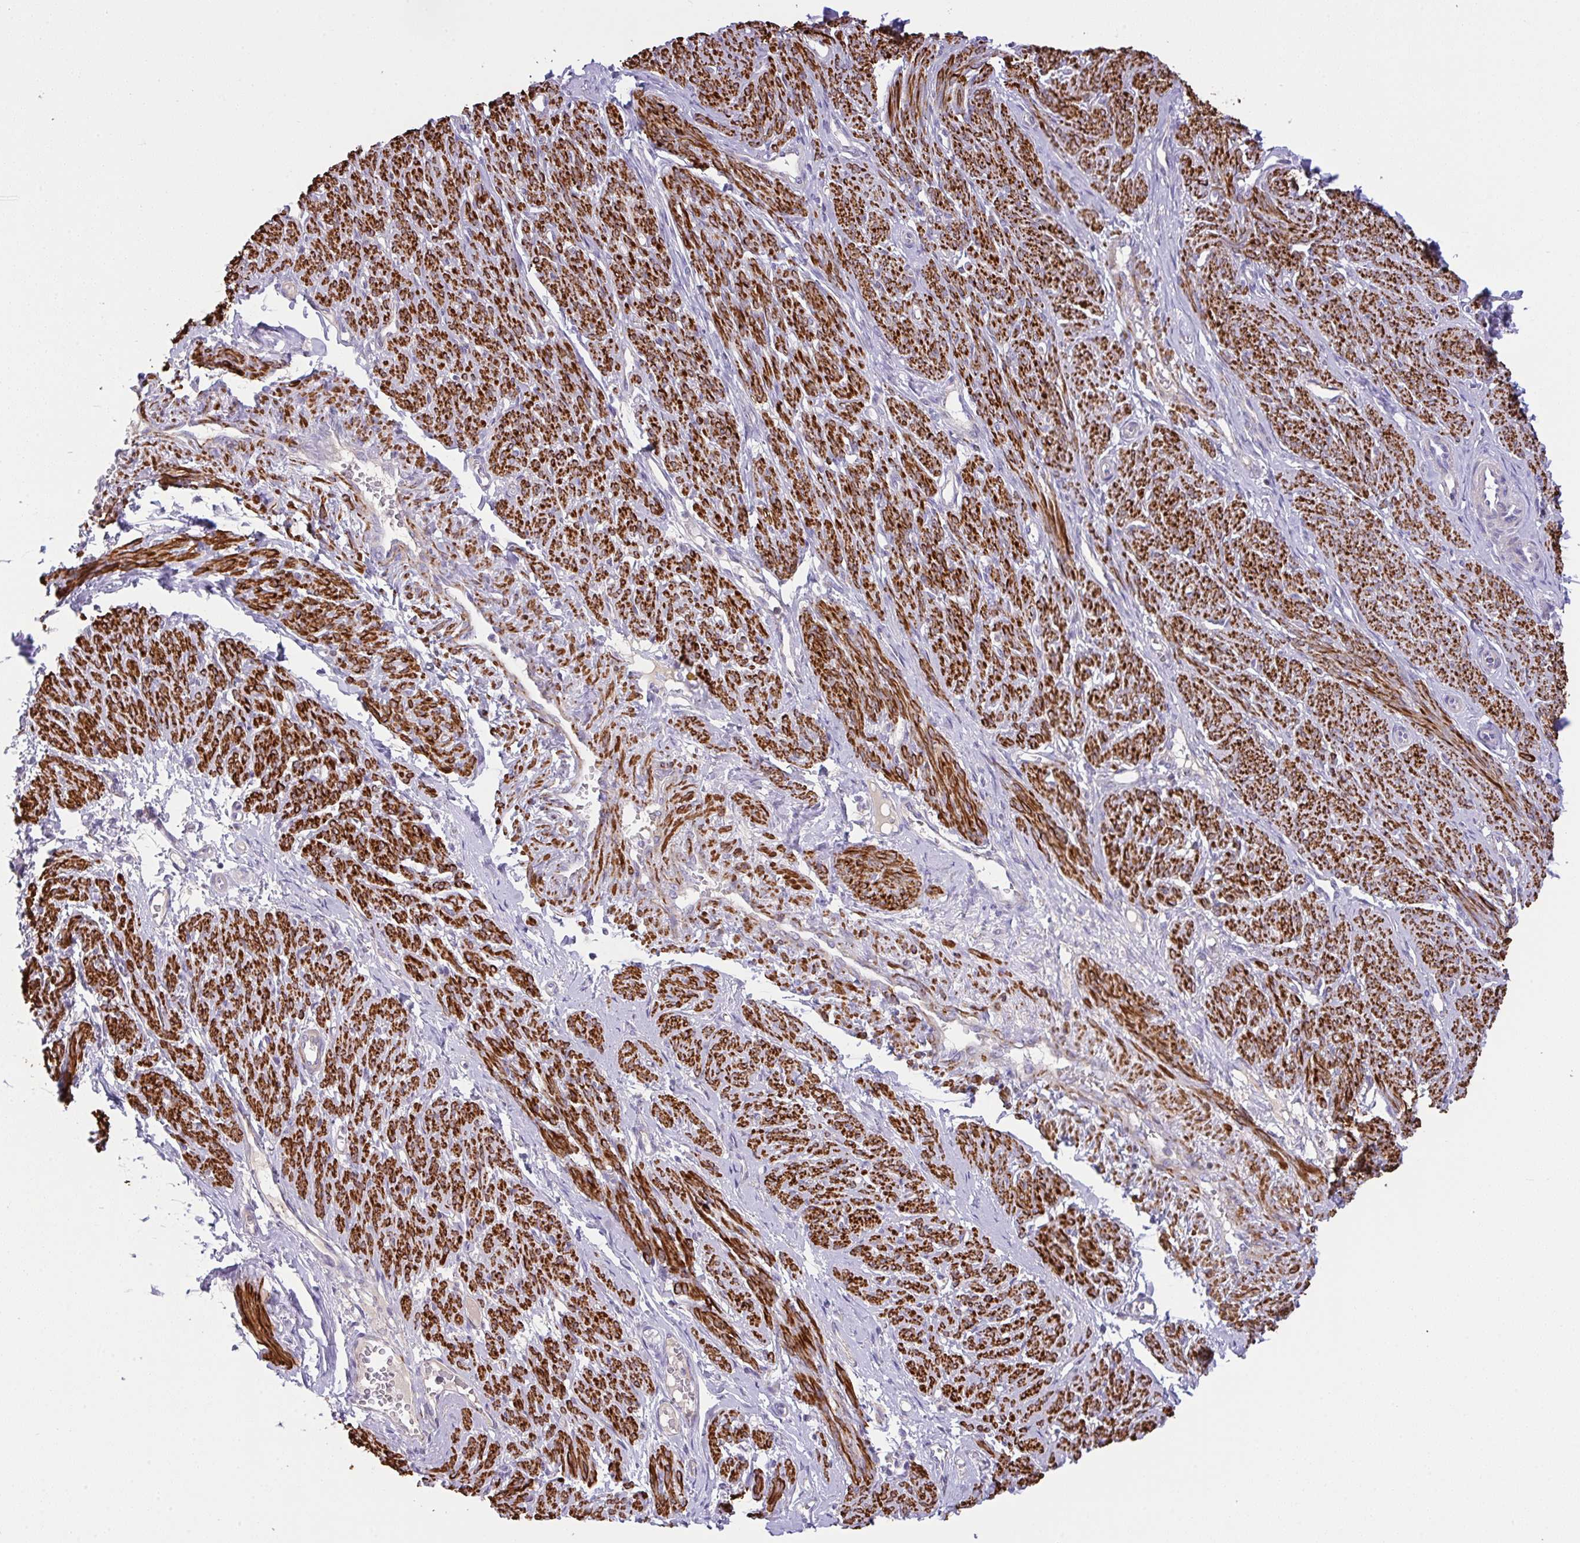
{"staining": {"intensity": "strong", "quantity": ">75%", "location": "cytoplasmic/membranous"}, "tissue": "smooth muscle", "cell_type": "Smooth muscle cells", "image_type": "normal", "snomed": [{"axis": "morphology", "description": "Normal tissue, NOS"}, {"axis": "topography", "description": "Smooth muscle"}], "caption": "Smooth muscle was stained to show a protein in brown. There is high levels of strong cytoplasmic/membranous staining in approximately >75% of smooth muscle cells.", "gene": "CHDH", "patient": {"sex": "female", "age": 65}}